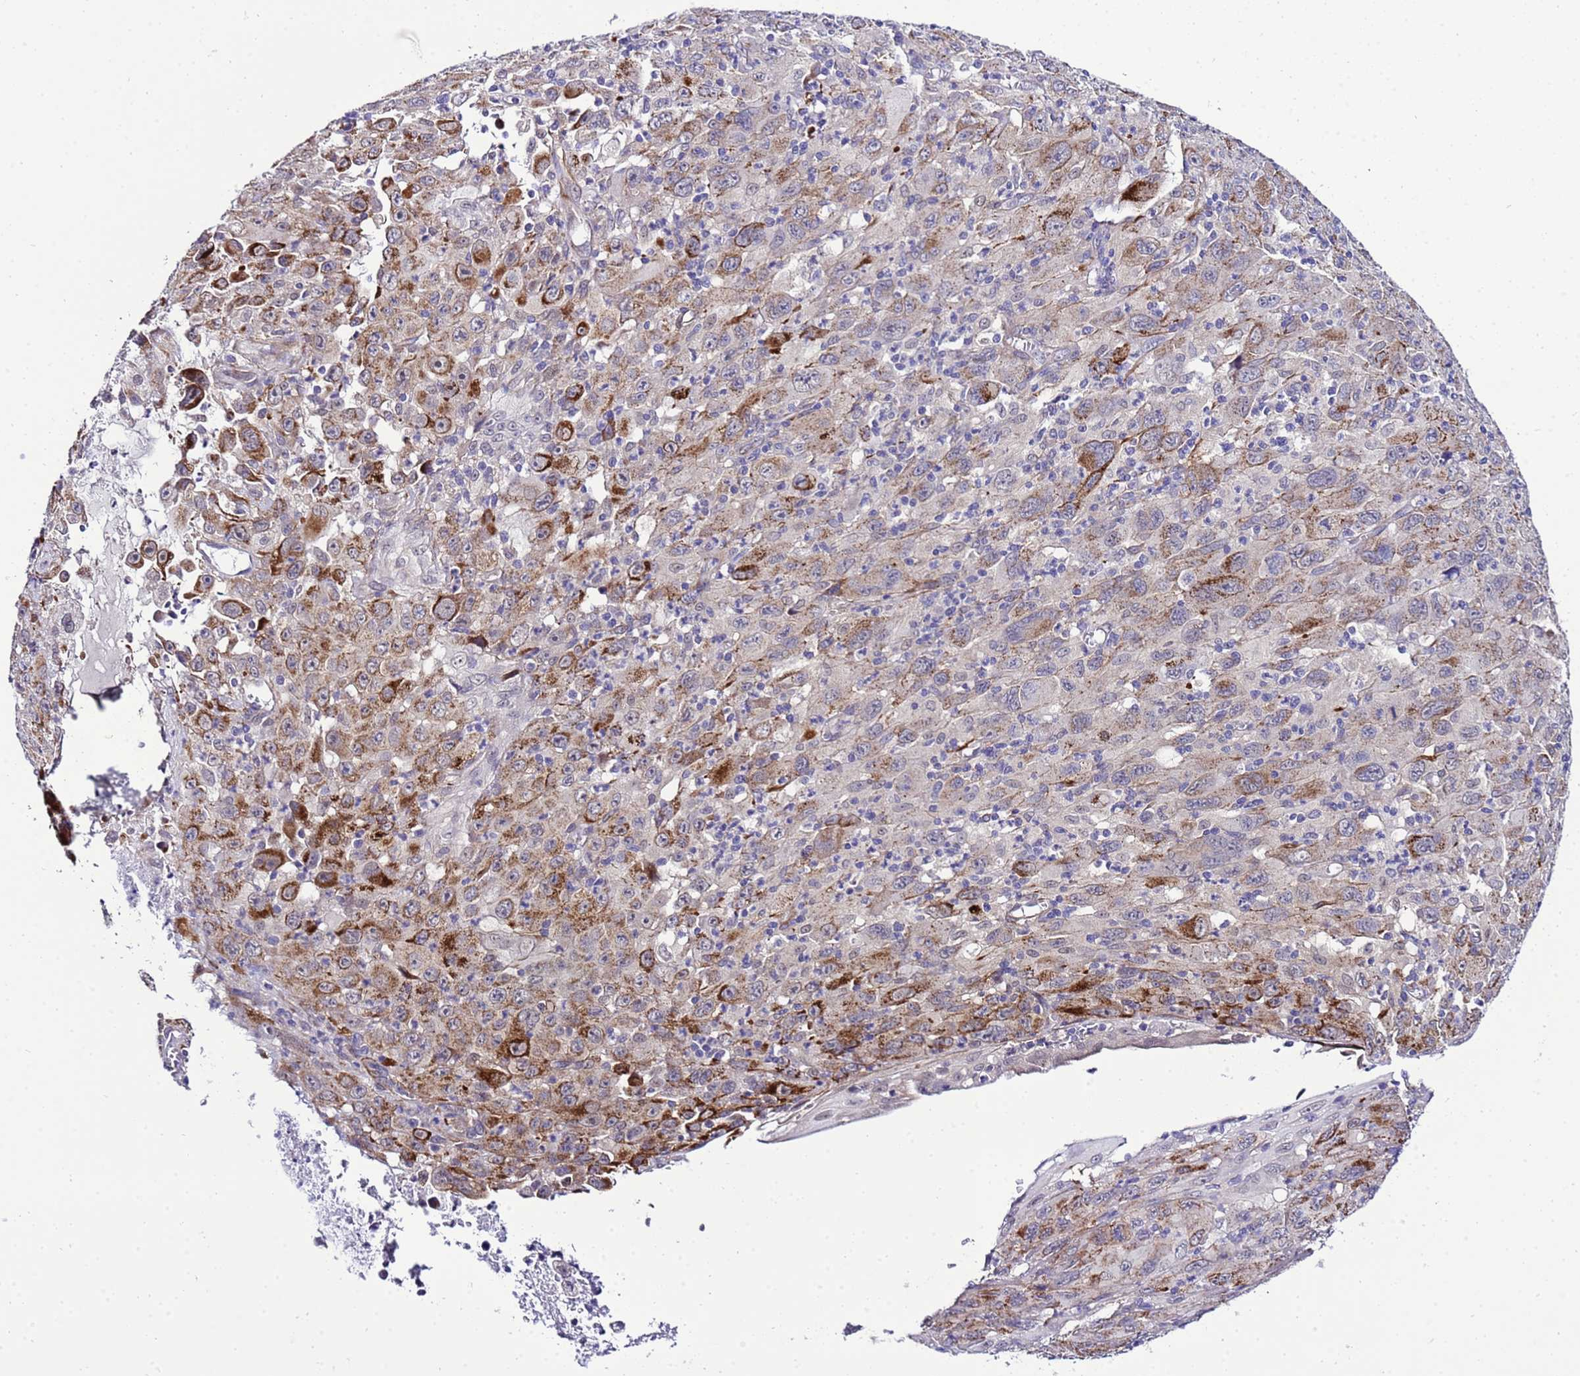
{"staining": {"intensity": "moderate", "quantity": "<25%", "location": "cytoplasmic/membranous"}, "tissue": "melanoma", "cell_type": "Tumor cells", "image_type": "cancer", "snomed": [{"axis": "morphology", "description": "Malignant melanoma, Metastatic site"}, {"axis": "topography", "description": "Skin"}], "caption": "The immunohistochemical stain highlights moderate cytoplasmic/membranous expression in tumor cells of malignant melanoma (metastatic site) tissue. The staining was performed using DAB (3,3'-diaminobenzidine), with brown indicating positive protein expression. Nuclei are stained blue with hematoxylin.", "gene": "GZF1", "patient": {"sex": "female", "age": 56}}